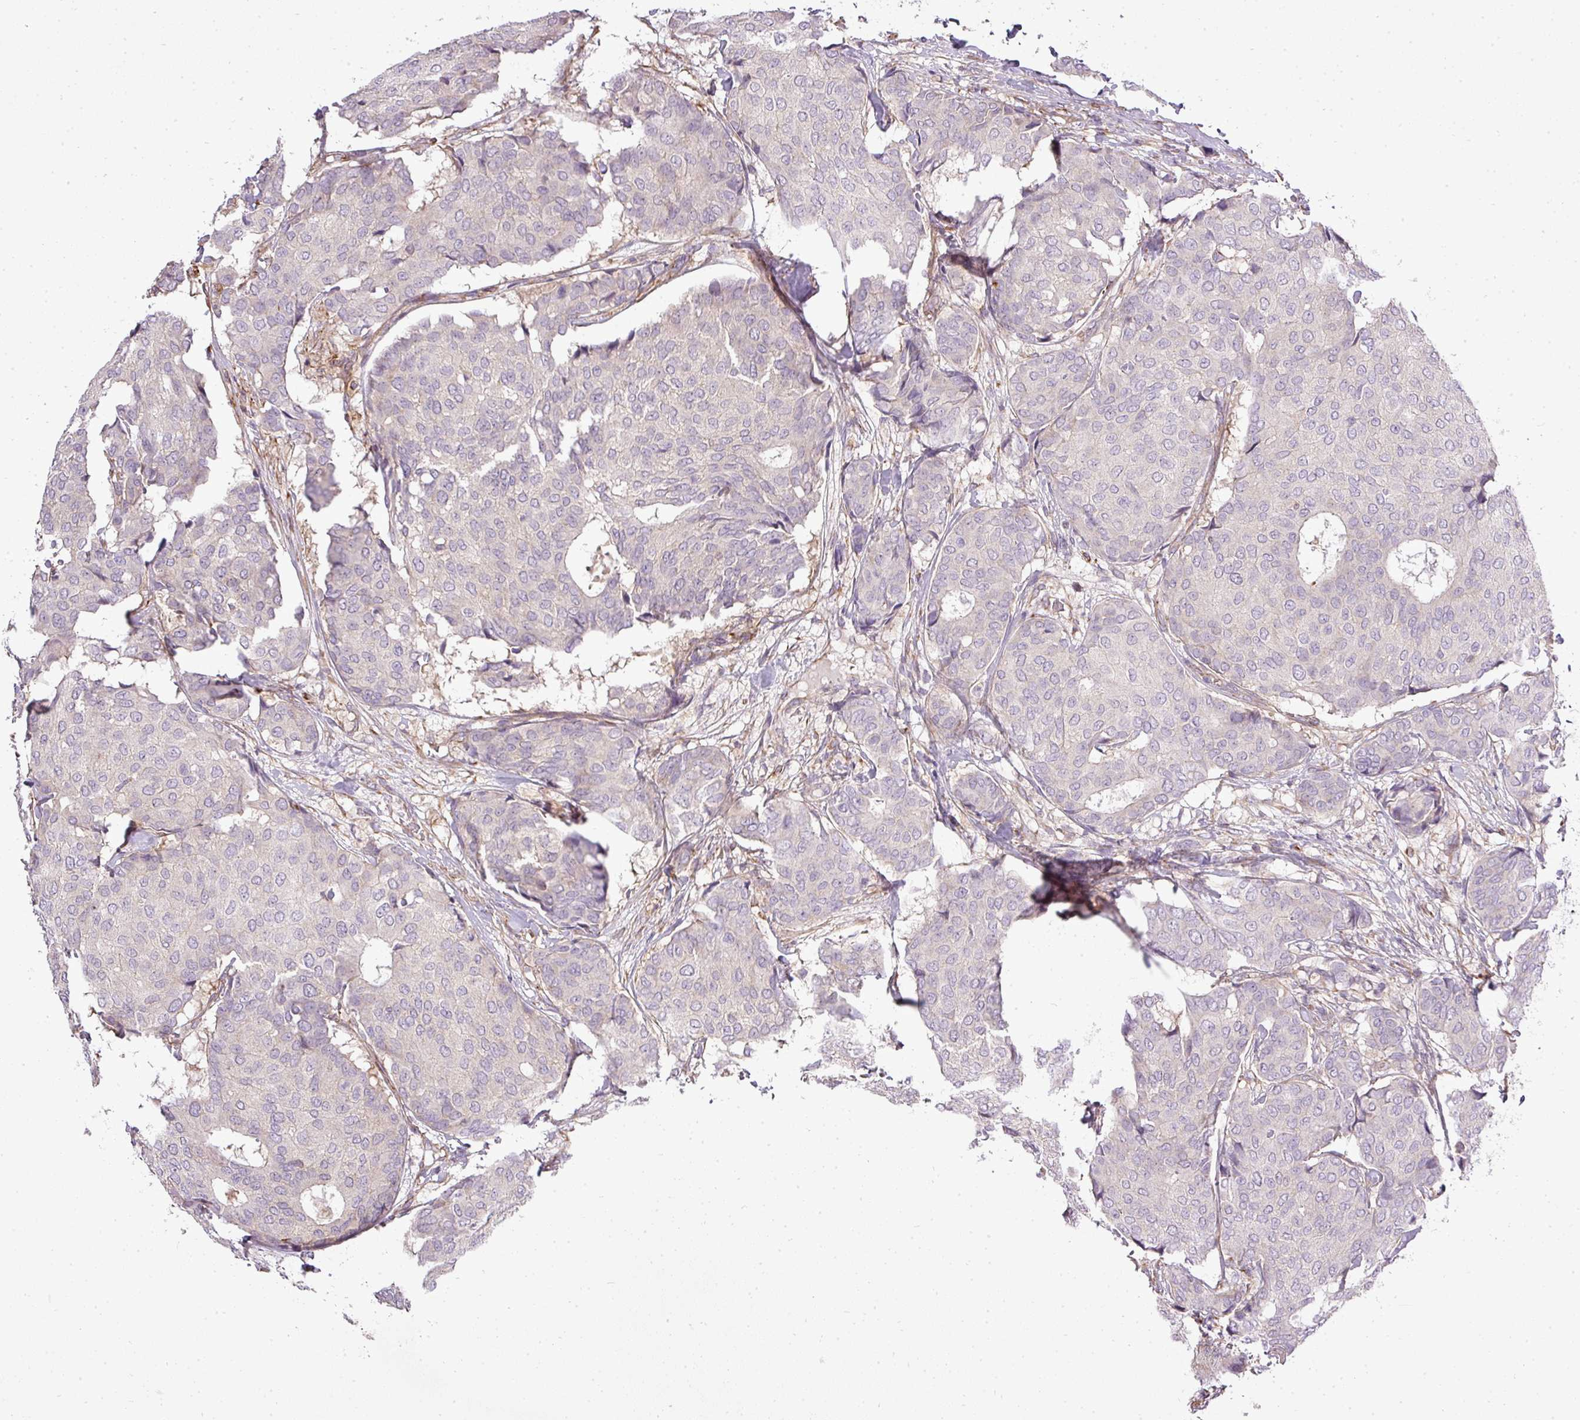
{"staining": {"intensity": "negative", "quantity": "none", "location": "none"}, "tissue": "breast cancer", "cell_type": "Tumor cells", "image_type": "cancer", "snomed": [{"axis": "morphology", "description": "Duct carcinoma"}, {"axis": "topography", "description": "Breast"}], "caption": "Tumor cells show no significant staining in breast cancer (invasive ductal carcinoma). (Immunohistochemistry, brightfield microscopy, high magnification).", "gene": "PDRG1", "patient": {"sex": "female", "age": 75}}